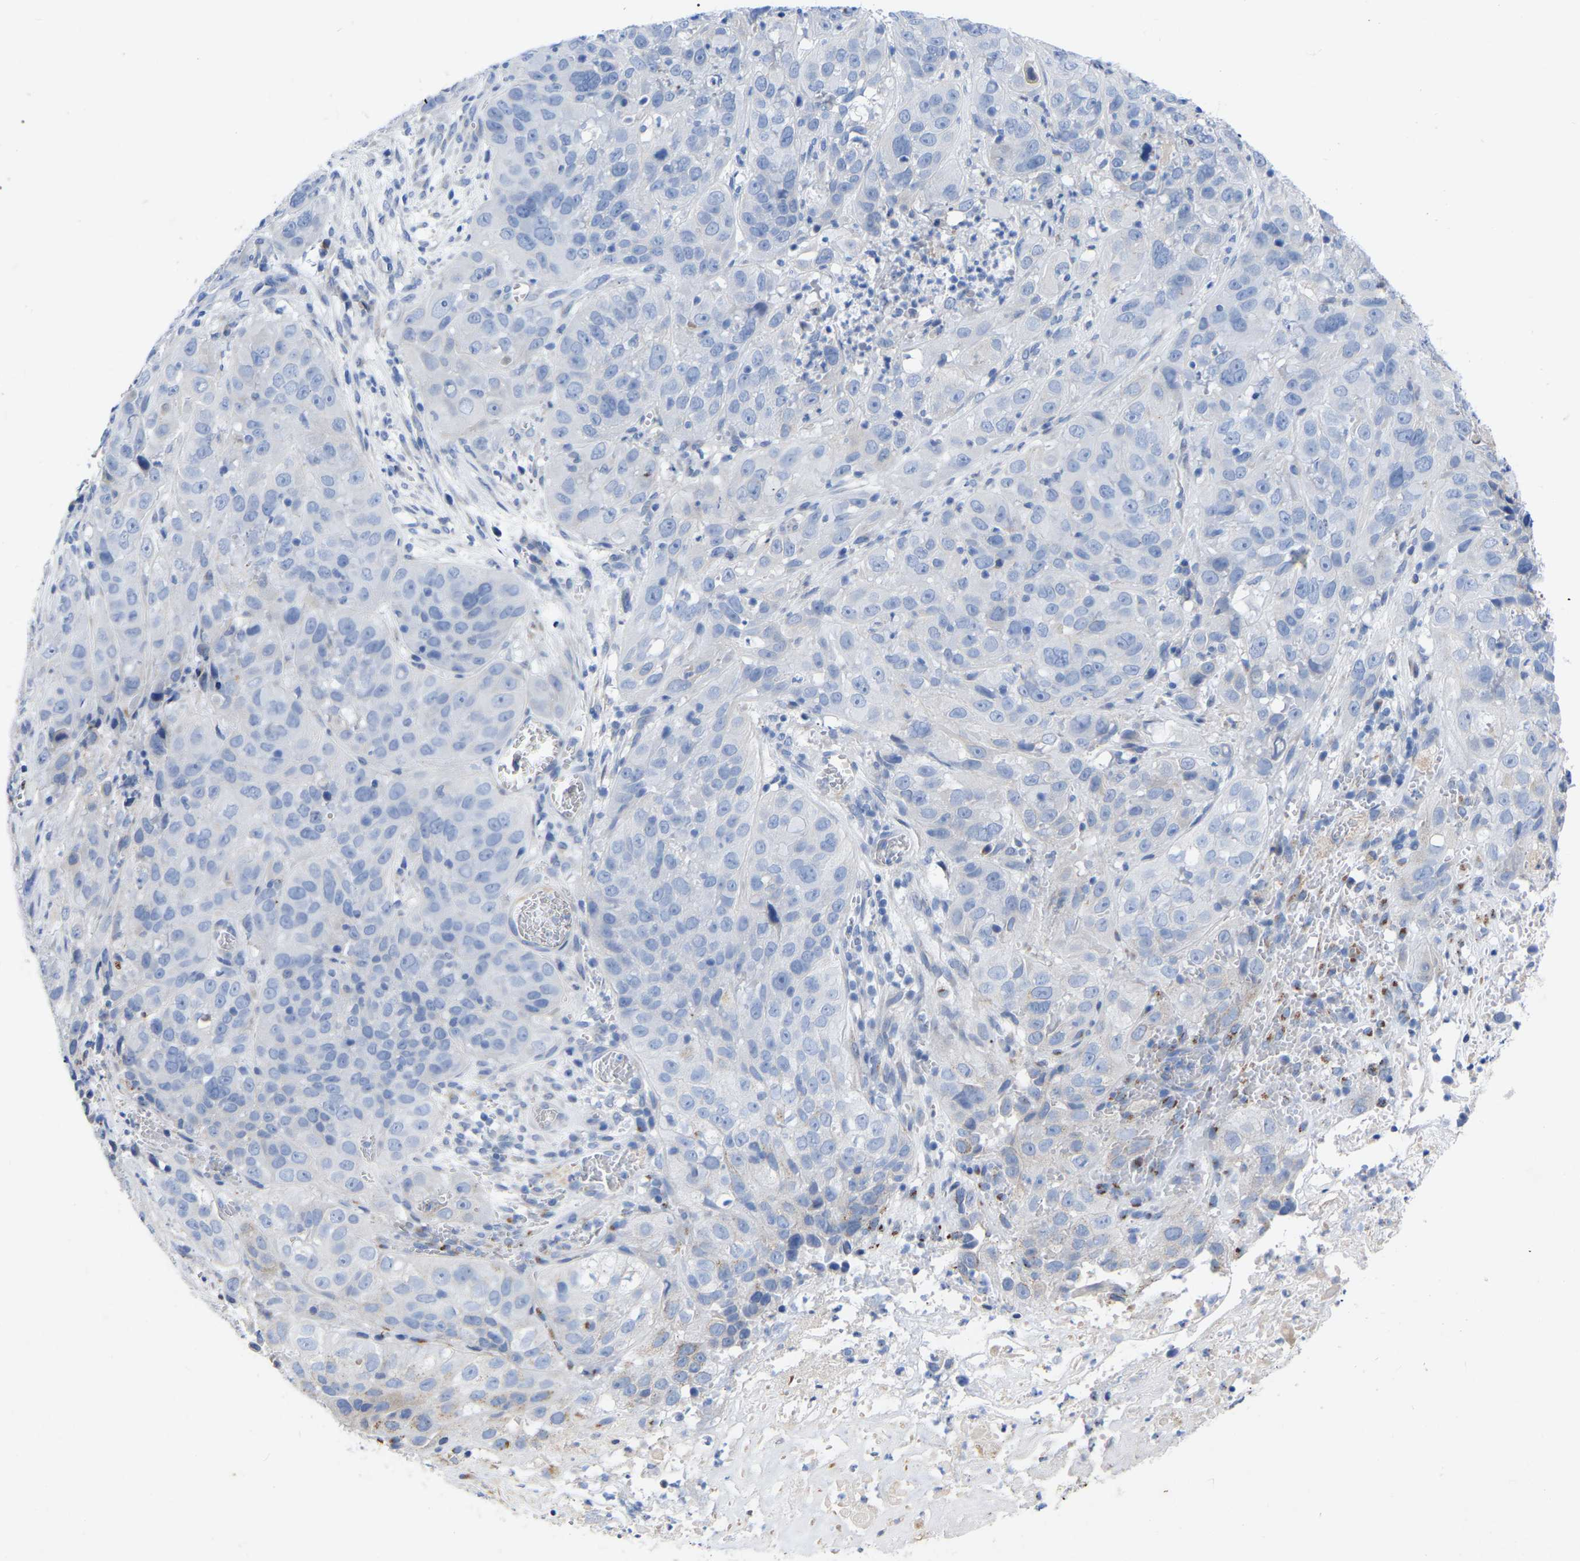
{"staining": {"intensity": "negative", "quantity": "none", "location": "none"}, "tissue": "cervical cancer", "cell_type": "Tumor cells", "image_type": "cancer", "snomed": [{"axis": "morphology", "description": "Squamous cell carcinoma, NOS"}, {"axis": "topography", "description": "Cervix"}], "caption": "This histopathology image is of cervical squamous cell carcinoma stained with immunohistochemistry (IHC) to label a protein in brown with the nuclei are counter-stained blue. There is no positivity in tumor cells. (Stains: DAB (3,3'-diaminobenzidine) immunohistochemistry with hematoxylin counter stain, Microscopy: brightfield microscopy at high magnification).", "gene": "STRIP2", "patient": {"sex": "female", "age": 32}}